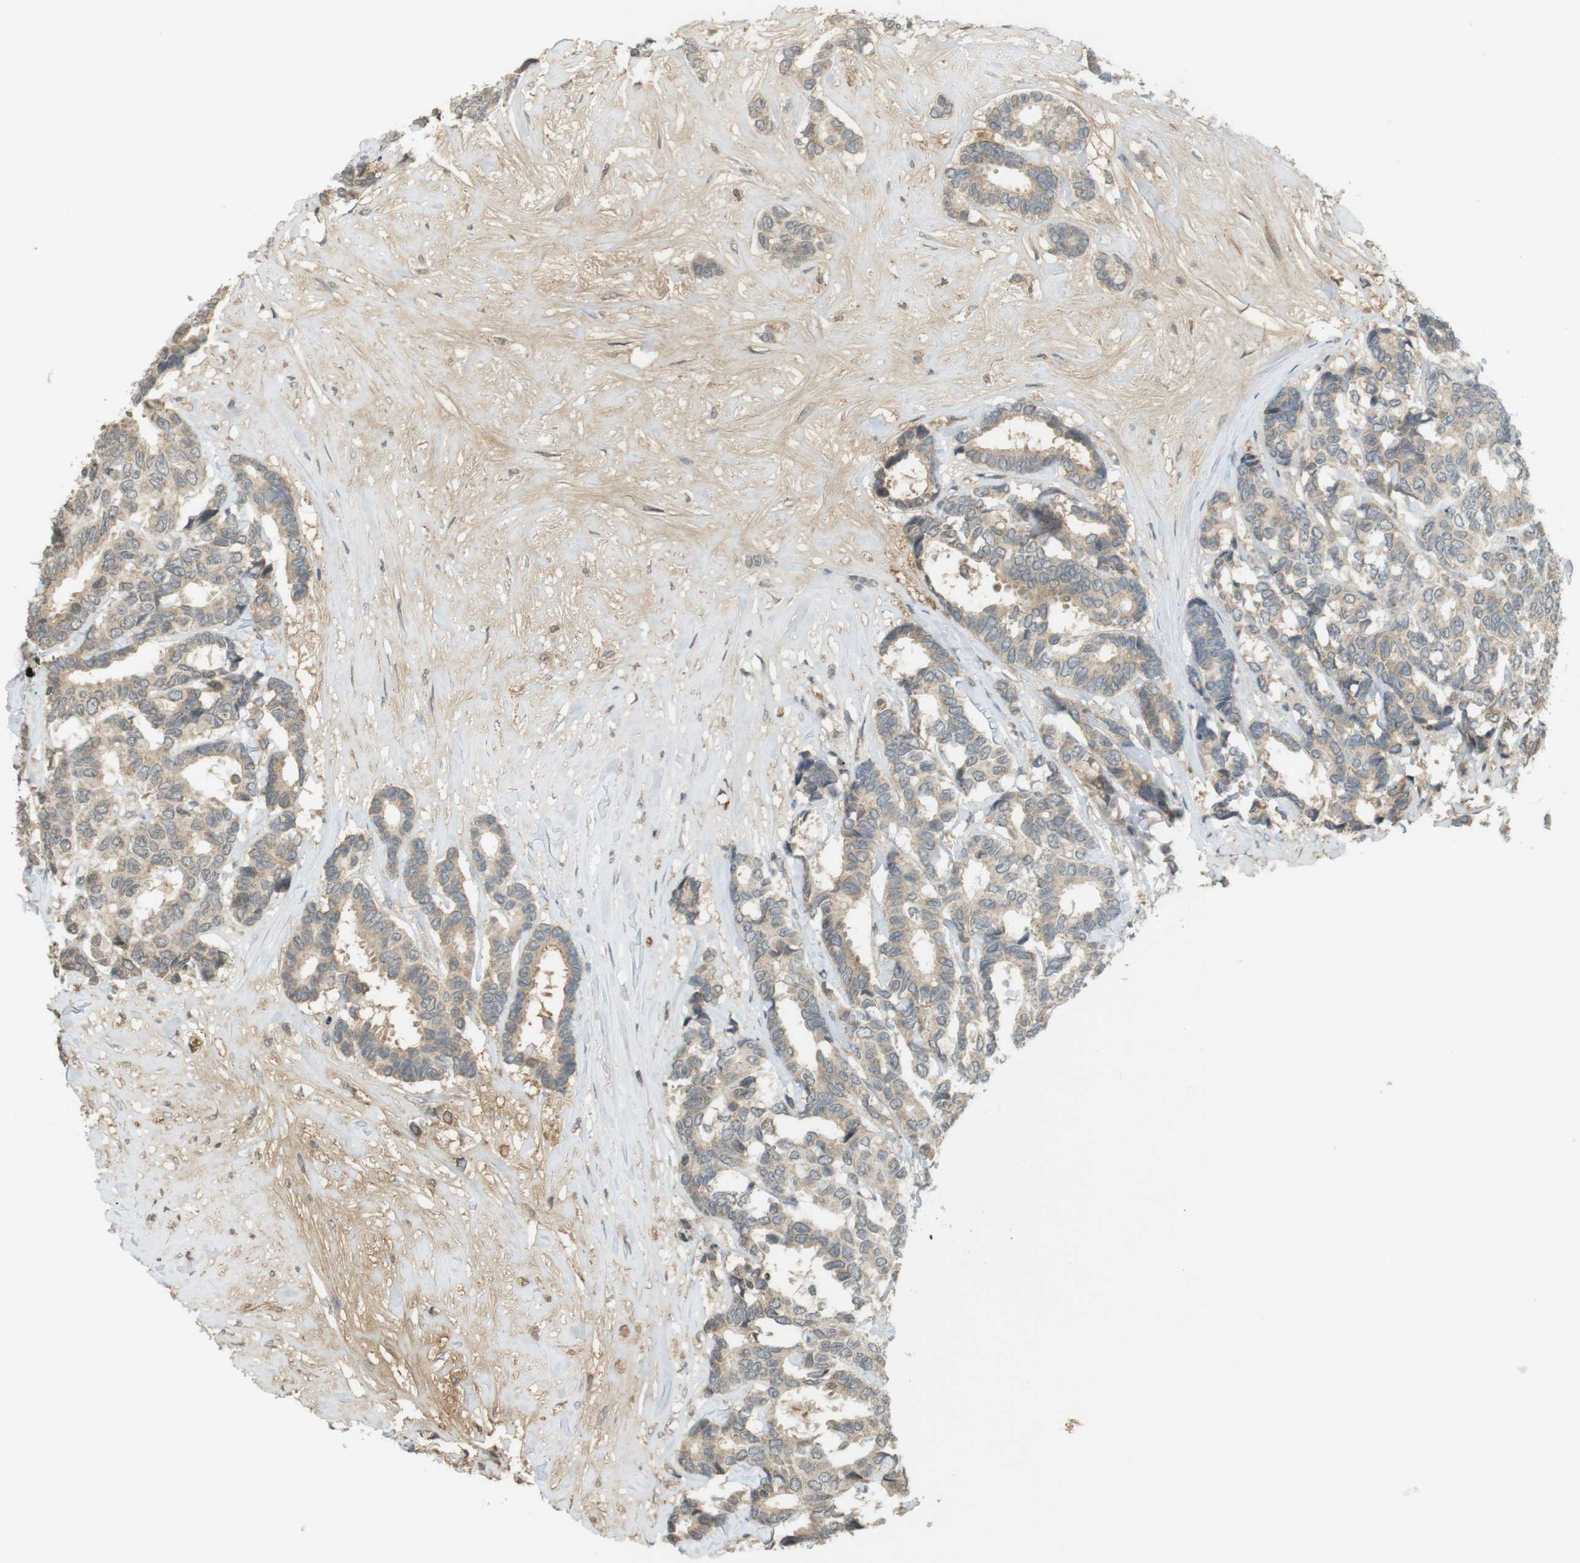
{"staining": {"intensity": "negative", "quantity": "none", "location": "none"}, "tissue": "breast cancer", "cell_type": "Tumor cells", "image_type": "cancer", "snomed": [{"axis": "morphology", "description": "Duct carcinoma"}, {"axis": "topography", "description": "Breast"}], "caption": "IHC photomicrograph of human breast cancer (invasive ductal carcinoma) stained for a protein (brown), which exhibits no staining in tumor cells. The staining was performed using DAB to visualize the protein expression in brown, while the nuclei were stained in blue with hematoxylin (Magnification: 20x).", "gene": "SRR", "patient": {"sex": "female", "age": 87}}